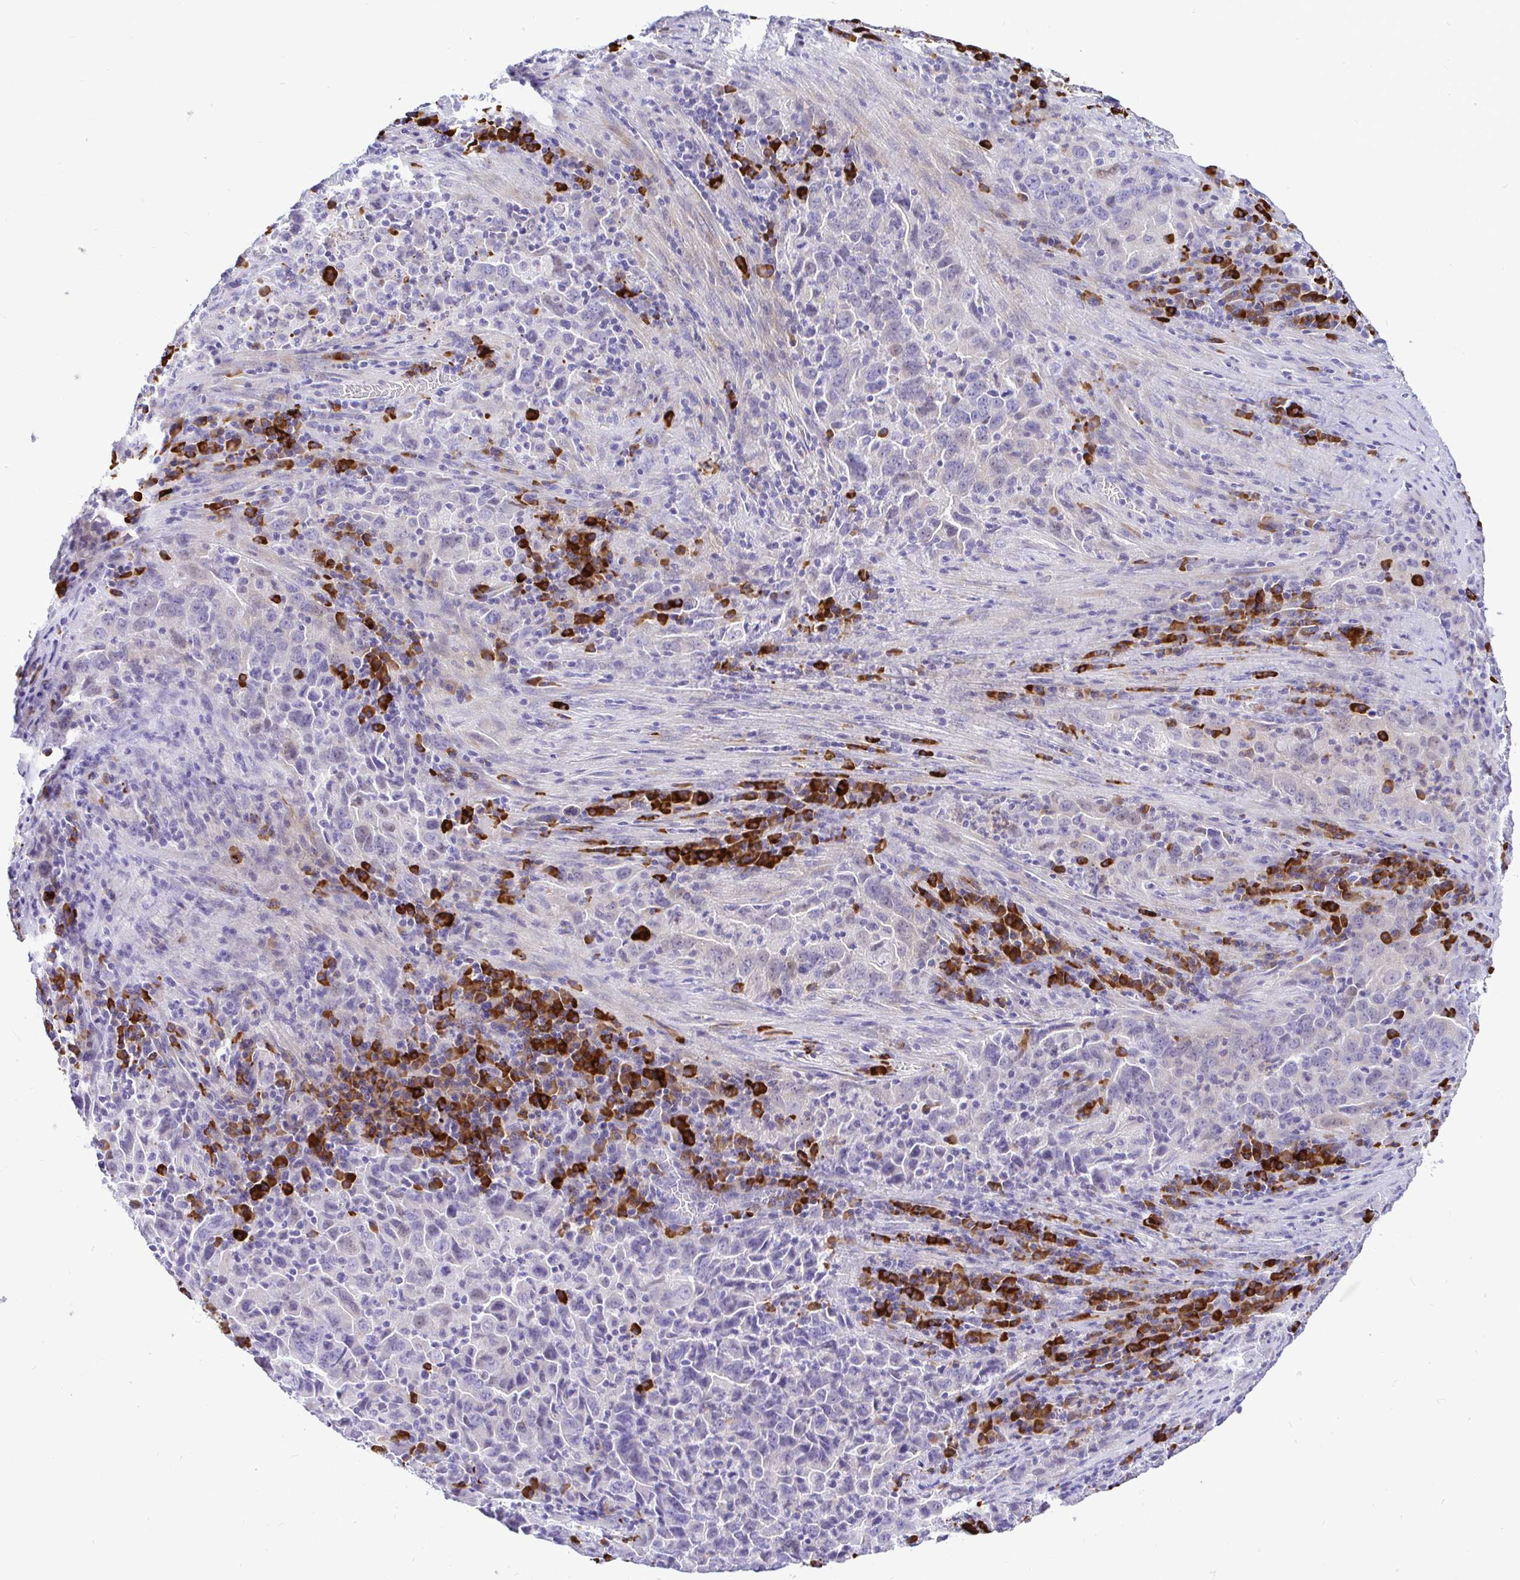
{"staining": {"intensity": "negative", "quantity": "none", "location": "none"}, "tissue": "lung cancer", "cell_type": "Tumor cells", "image_type": "cancer", "snomed": [{"axis": "morphology", "description": "Adenocarcinoma, NOS"}, {"axis": "topography", "description": "Lung"}], "caption": "Protein analysis of lung cancer (adenocarcinoma) shows no significant expression in tumor cells.", "gene": "CCDC62", "patient": {"sex": "male", "age": 67}}